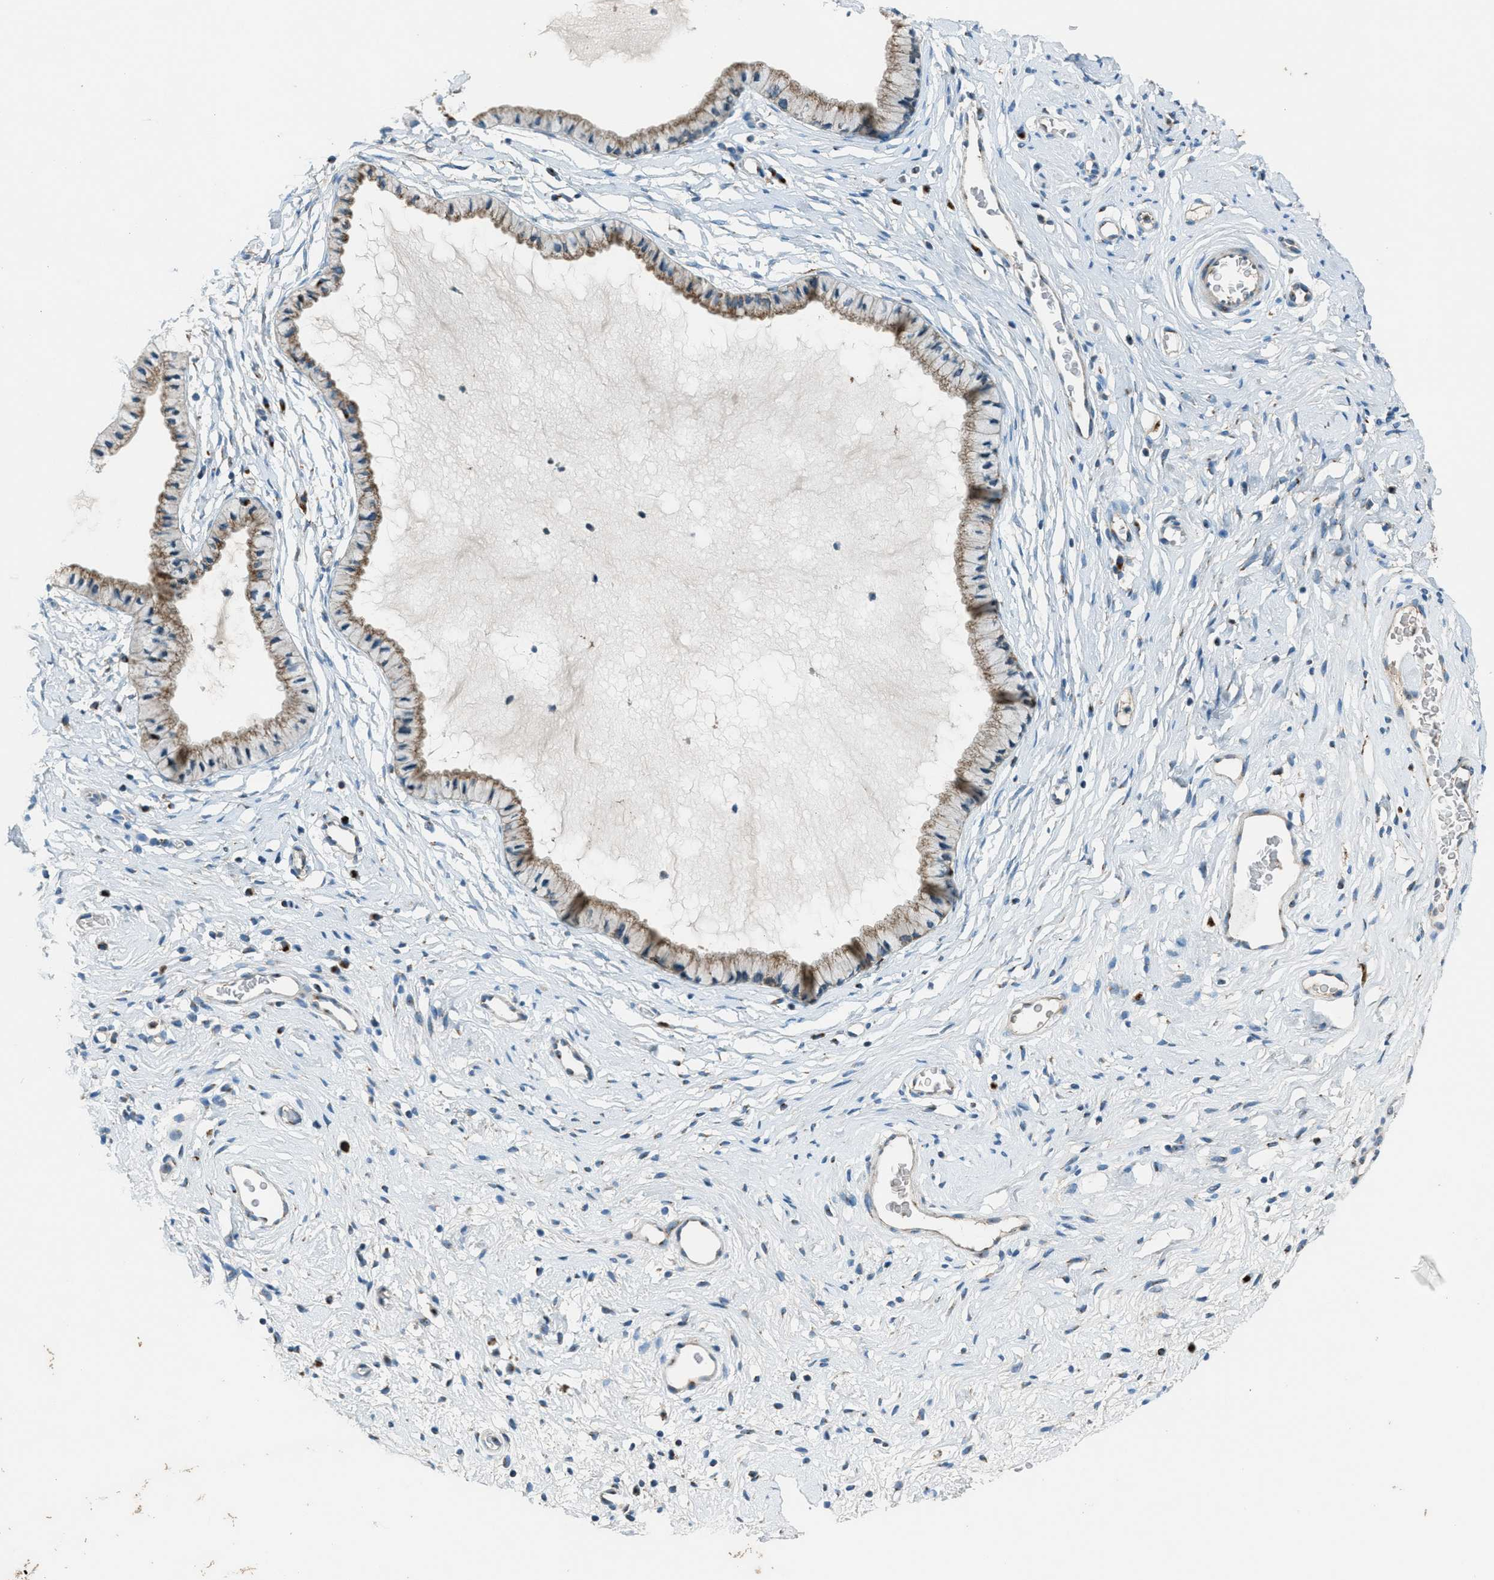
{"staining": {"intensity": "weak", "quantity": "25%-75%", "location": "cytoplasmic/membranous"}, "tissue": "cervix", "cell_type": "Glandular cells", "image_type": "normal", "snomed": [{"axis": "morphology", "description": "Normal tissue, NOS"}, {"axis": "topography", "description": "Cervix"}], "caption": "Immunohistochemical staining of unremarkable cervix exhibits low levels of weak cytoplasmic/membranous expression in about 25%-75% of glandular cells. Immunohistochemistry stains the protein in brown and the nuclei are stained blue.", "gene": "BCKDK", "patient": {"sex": "female", "age": 77}}